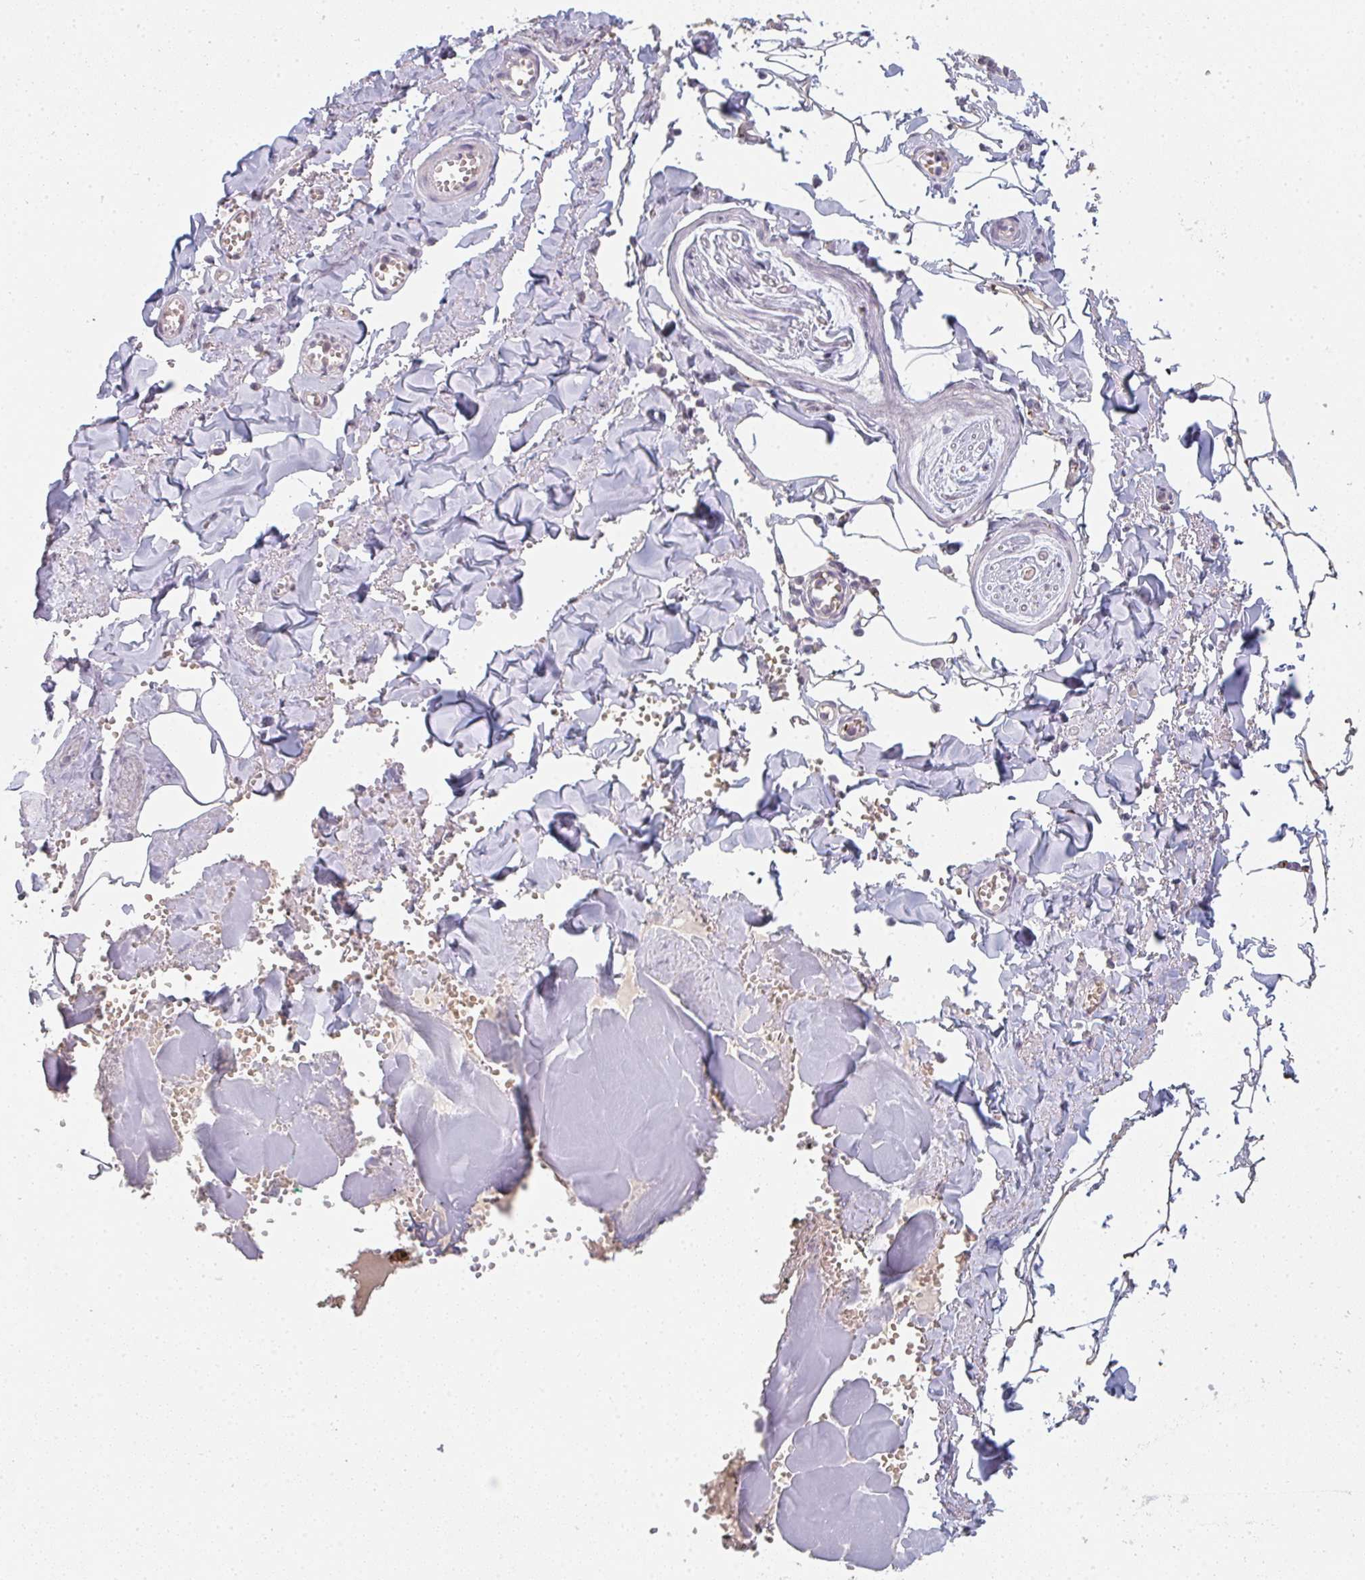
{"staining": {"intensity": "moderate", "quantity": ">75%", "location": "cytoplasmic/membranous"}, "tissue": "adipose tissue", "cell_type": "Adipocytes", "image_type": "normal", "snomed": [{"axis": "morphology", "description": "Normal tissue, NOS"}, {"axis": "topography", "description": "Vulva"}, {"axis": "topography", "description": "Peripheral nerve tissue"}], "caption": "IHC (DAB (3,3'-diaminobenzidine)) staining of benign adipose tissue reveals moderate cytoplasmic/membranous protein staining in about >75% of adipocytes.", "gene": "TMEM237", "patient": {"sex": "female", "age": 66}}